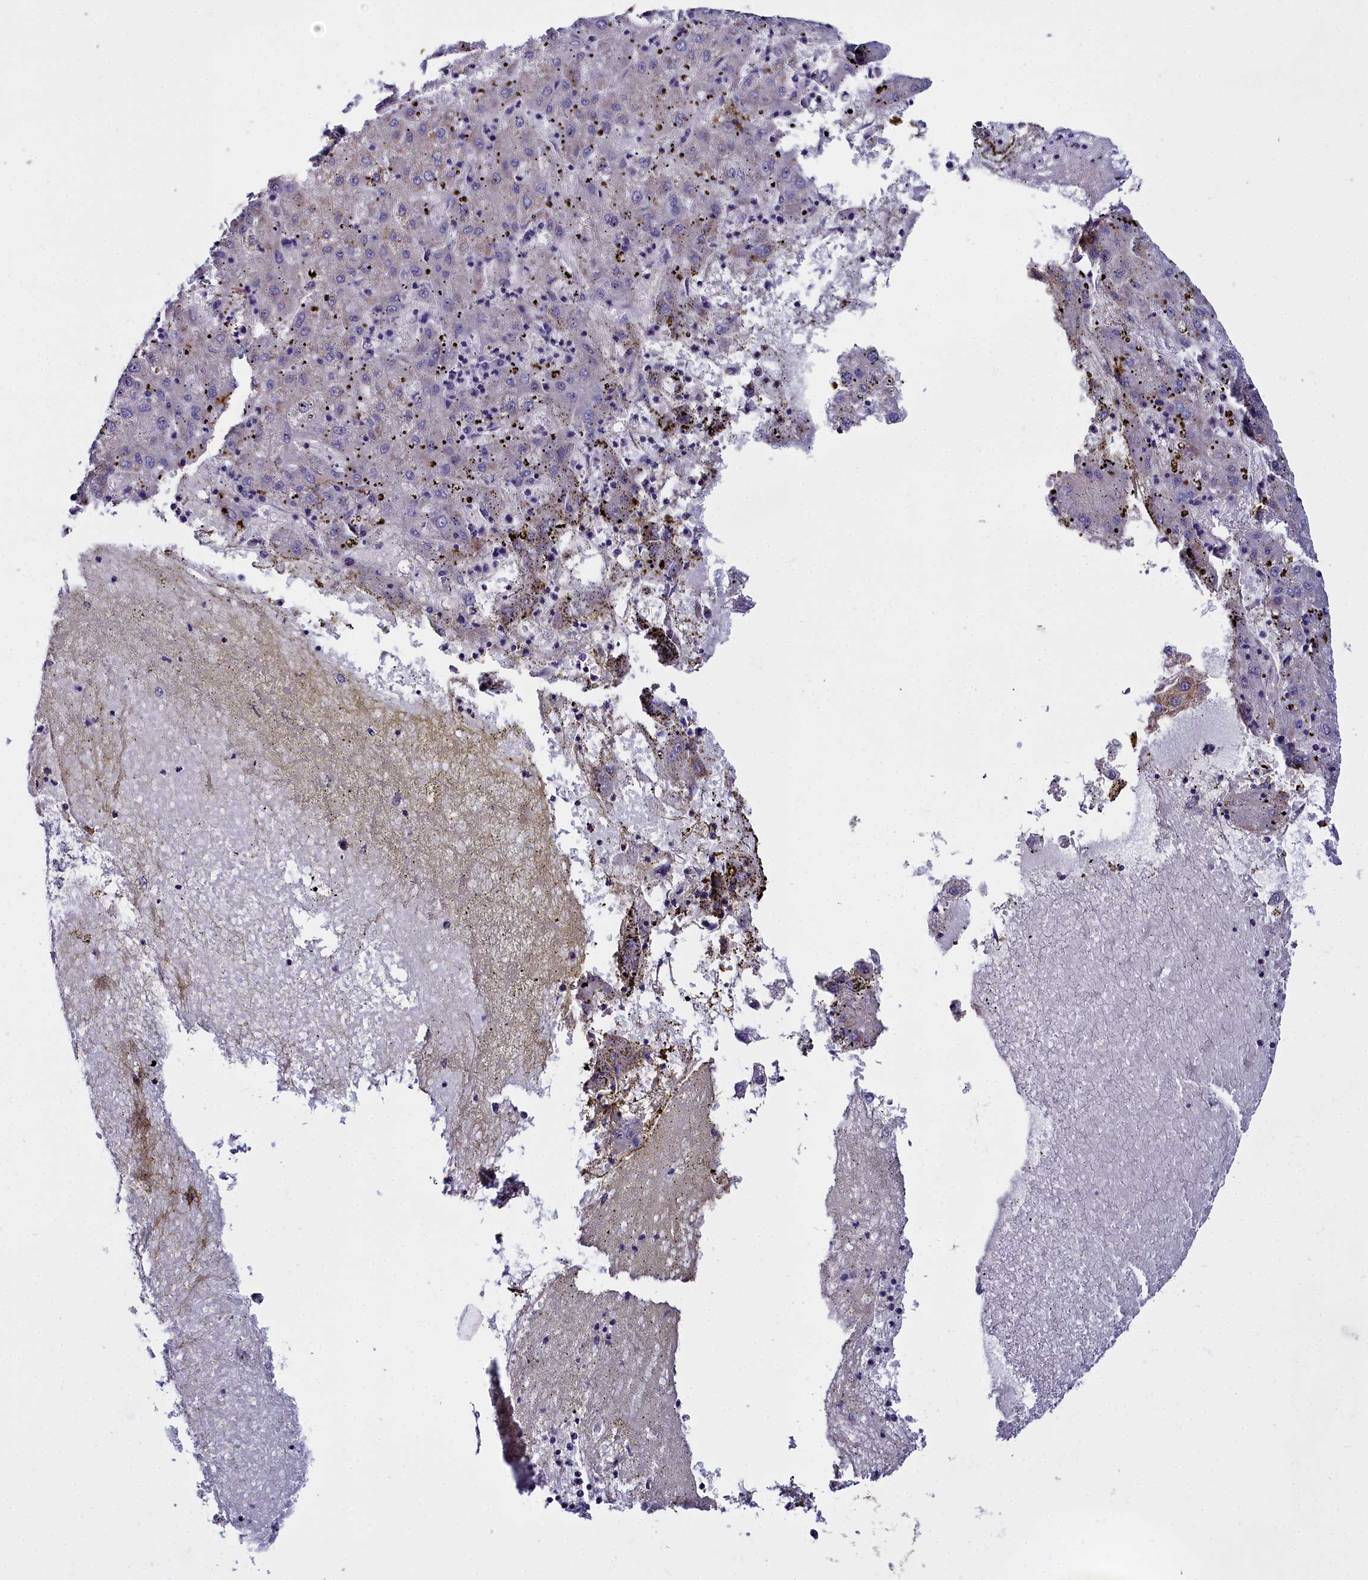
{"staining": {"intensity": "negative", "quantity": "none", "location": "none"}, "tissue": "liver cancer", "cell_type": "Tumor cells", "image_type": "cancer", "snomed": [{"axis": "morphology", "description": "Carcinoma, Hepatocellular, NOS"}, {"axis": "topography", "description": "Liver"}], "caption": "The immunohistochemistry (IHC) micrograph has no significant positivity in tumor cells of liver hepatocellular carcinoma tissue. Brightfield microscopy of immunohistochemistry (IHC) stained with DAB (brown) and hematoxylin (blue), captured at high magnification.", "gene": "FADS3", "patient": {"sex": "male", "age": 72}}